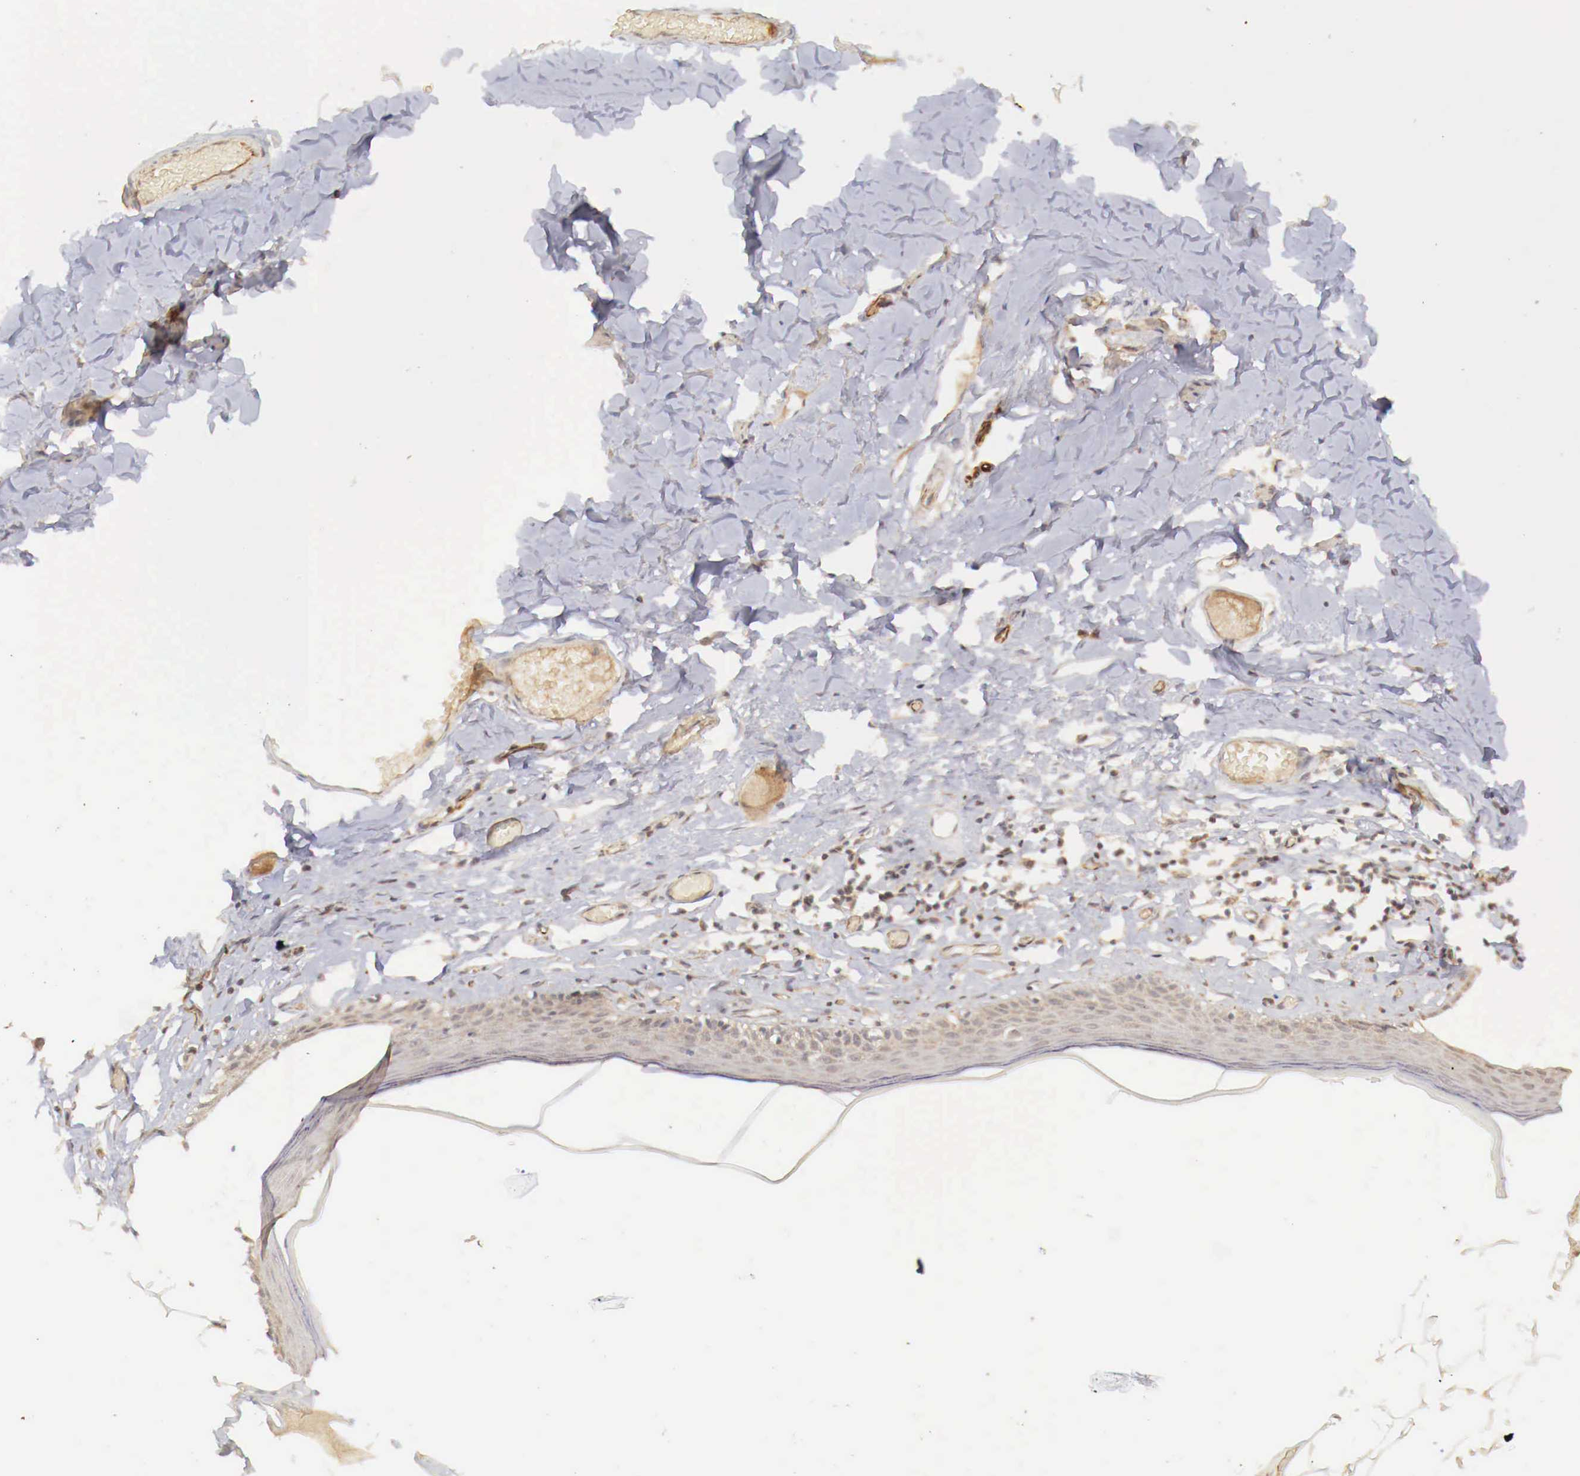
{"staining": {"intensity": "negative", "quantity": "none", "location": "none"}, "tissue": "skin", "cell_type": "Epidermal cells", "image_type": "normal", "snomed": [{"axis": "morphology", "description": "Normal tissue, NOS"}, {"axis": "topography", "description": "Vascular tissue"}, {"axis": "topography", "description": "Vulva"}, {"axis": "topography", "description": "Peripheral nerve tissue"}], "caption": "Immunohistochemical staining of normal skin reveals no significant expression in epidermal cells.", "gene": "WT1", "patient": {"sex": "female", "age": 86}}